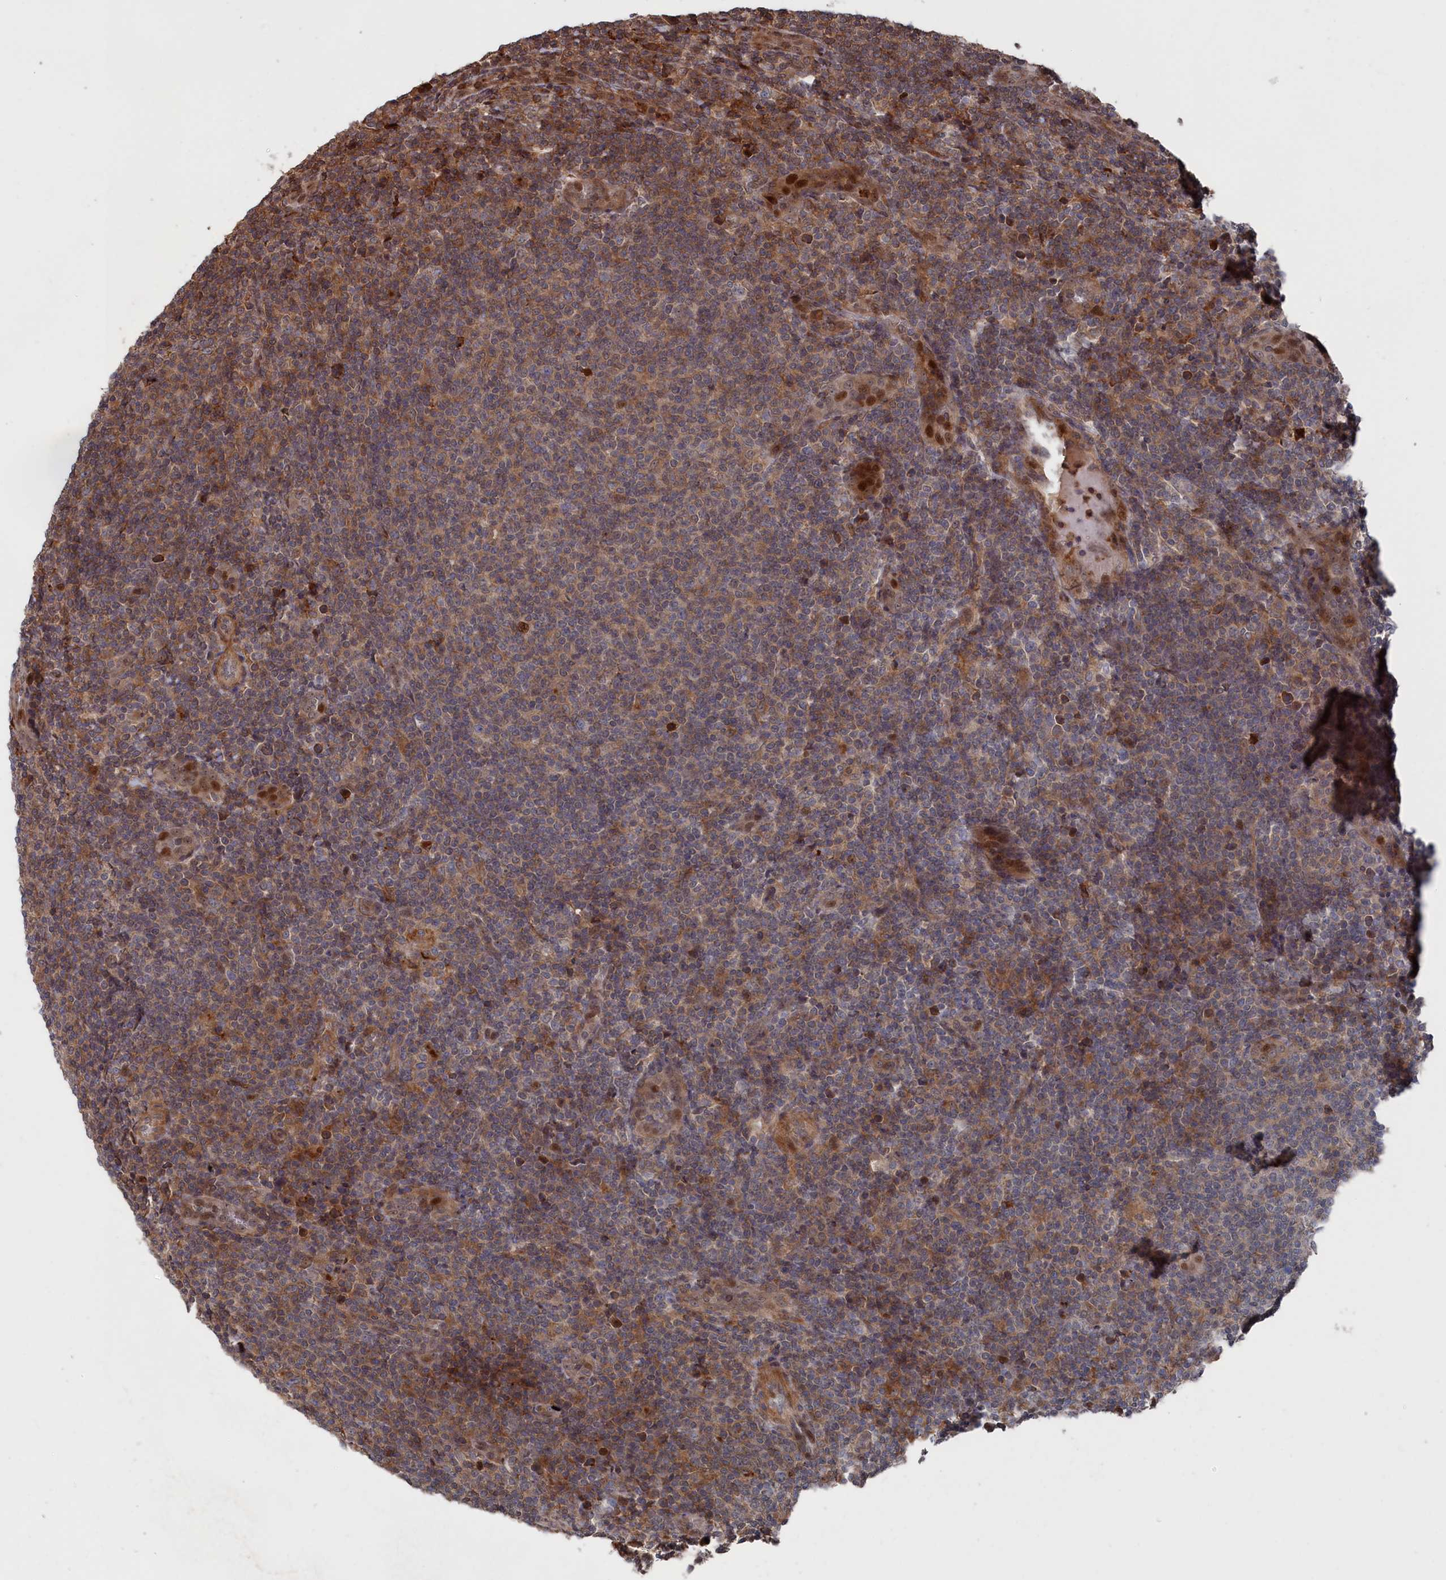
{"staining": {"intensity": "weak", "quantity": "<25%", "location": "cytoplasmic/membranous"}, "tissue": "lymphoma", "cell_type": "Tumor cells", "image_type": "cancer", "snomed": [{"axis": "morphology", "description": "Malignant lymphoma, non-Hodgkin's type, Low grade"}, {"axis": "topography", "description": "Lymph node"}], "caption": "A micrograph of malignant lymphoma, non-Hodgkin's type (low-grade) stained for a protein demonstrates no brown staining in tumor cells.", "gene": "PLA2G15", "patient": {"sex": "male", "age": 66}}